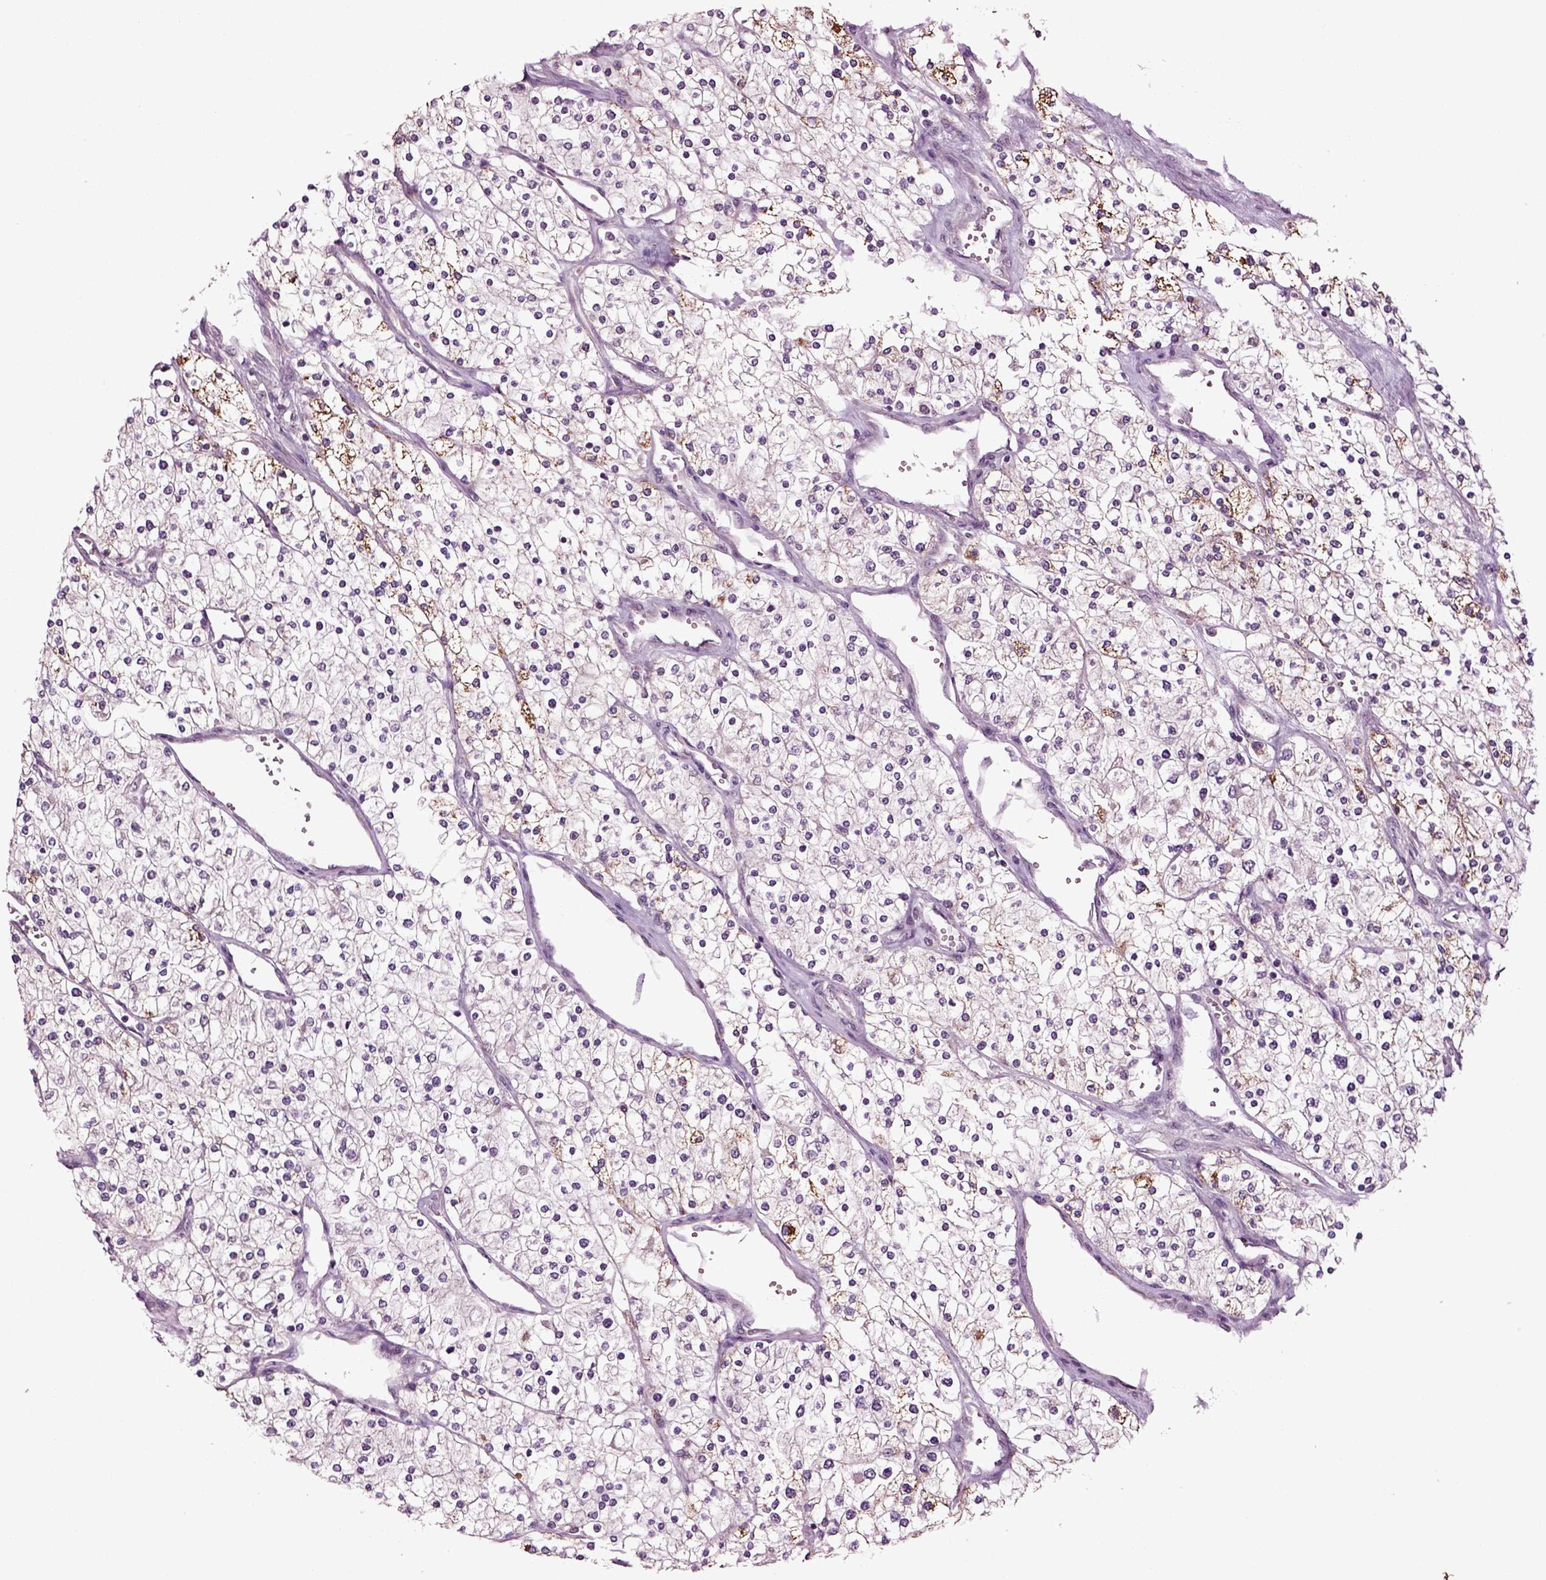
{"staining": {"intensity": "moderate", "quantity": "<25%", "location": "cytoplasmic/membranous"}, "tissue": "renal cancer", "cell_type": "Tumor cells", "image_type": "cancer", "snomed": [{"axis": "morphology", "description": "Adenocarcinoma, NOS"}, {"axis": "topography", "description": "Kidney"}], "caption": "Adenocarcinoma (renal) stained for a protein reveals moderate cytoplasmic/membranous positivity in tumor cells.", "gene": "SLC17A6", "patient": {"sex": "male", "age": 80}}